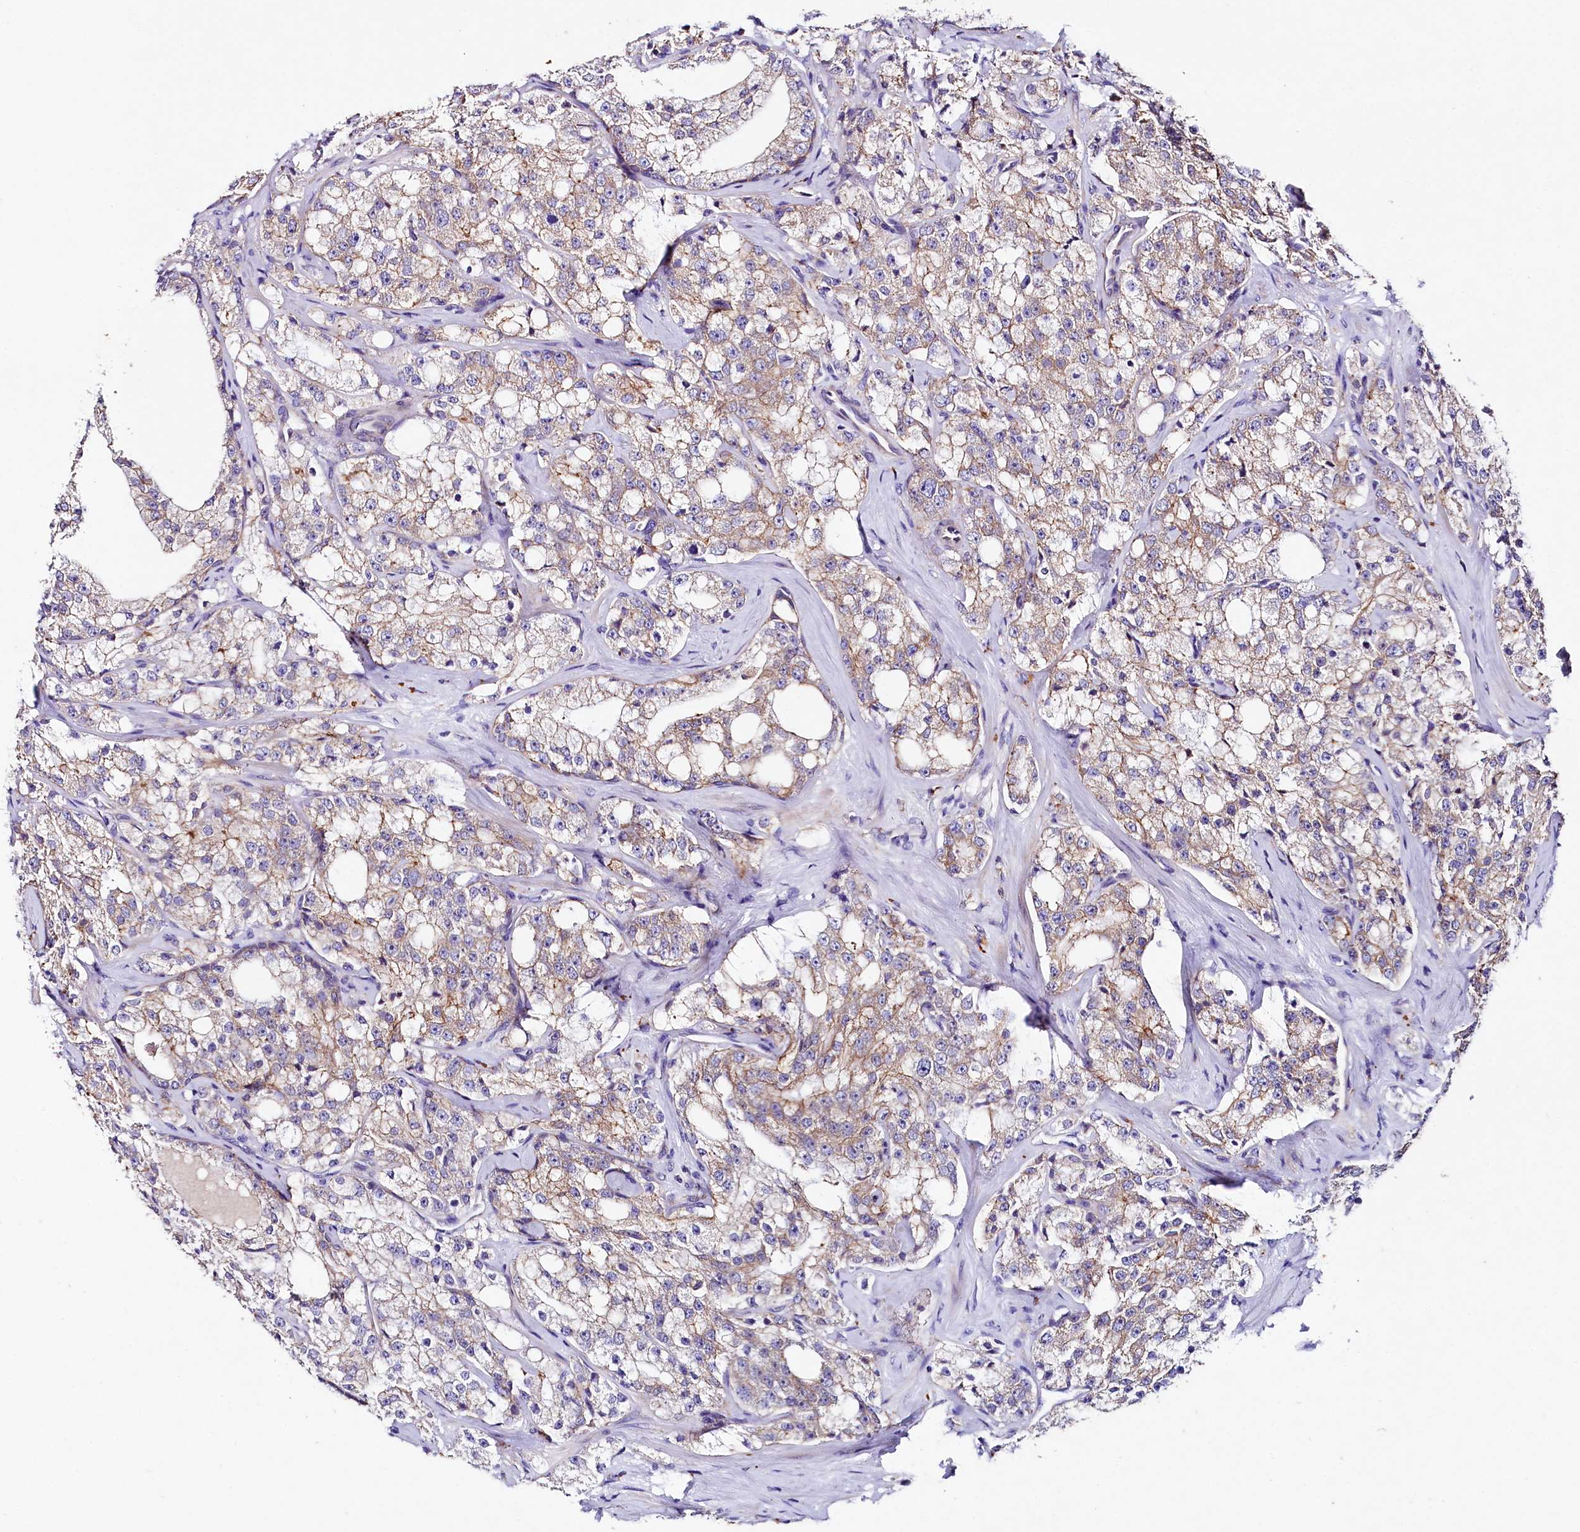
{"staining": {"intensity": "moderate", "quantity": ">75%", "location": "cytoplasmic/membranous"}, "tissue": "prostate cancer", "cell_type": "Tumor cells", "image_type": "cancer", "snomed": [{"axis": "morphology", "description": "Adenocarcinoma, High grade"}, {"axis": "topography", "description": "Prostate"}], "caption": "Protein expression analysis of adenocarcinoma (high-grade) (prostate) shows moderate cytoplasmic/membranous expression in about >75% of tumor cells. The staining was performed using DAB (3,3'-diaminobenzidine) to visualize the protein expression in brown, while the nuclei were stained in blue with hematoxylin (Magnification: 20x).", "gene": "SACM1L", "patient": {"sex": "male", "age": 64}}